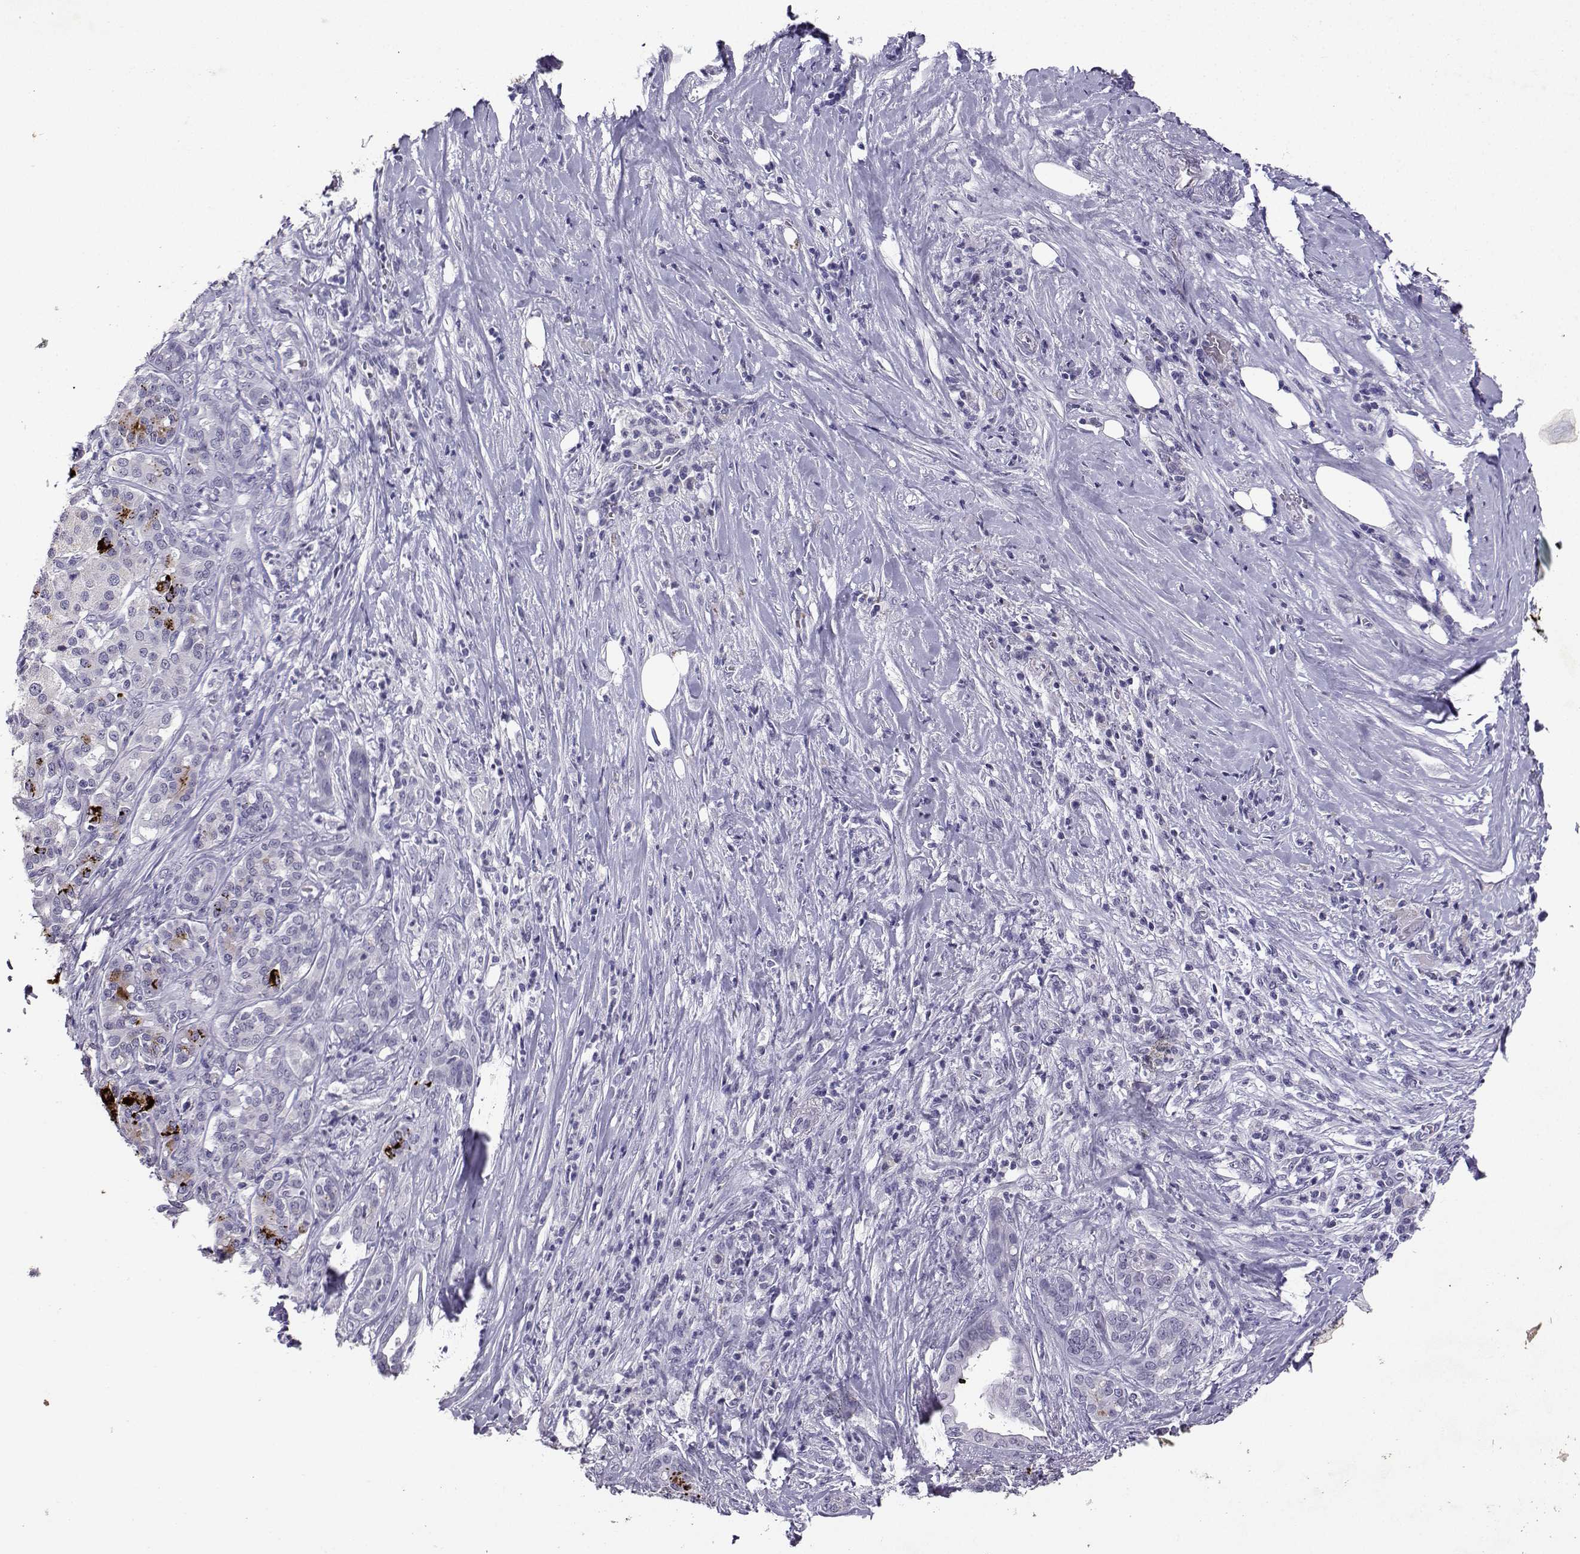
{"staining": {"intensity": "negative", "quantity": "none", "location": "none"}, "tissue": "pancreatic cancer", "cell_type": "Tumor cells", "image_type": "cancer", "snomed": [{"axis": "morphology", "description": "Adenocarcinoma, NOS"}, {"axis": "topography", "description": "Pancreas"}], "caption": "A high-resolution histopathology image shows IHC staining of pancreatic cancer, which demonstrates no significant staining in tumor cells.", "gene": "TBR1", "patient": {"sex": "male", "age": 57}}